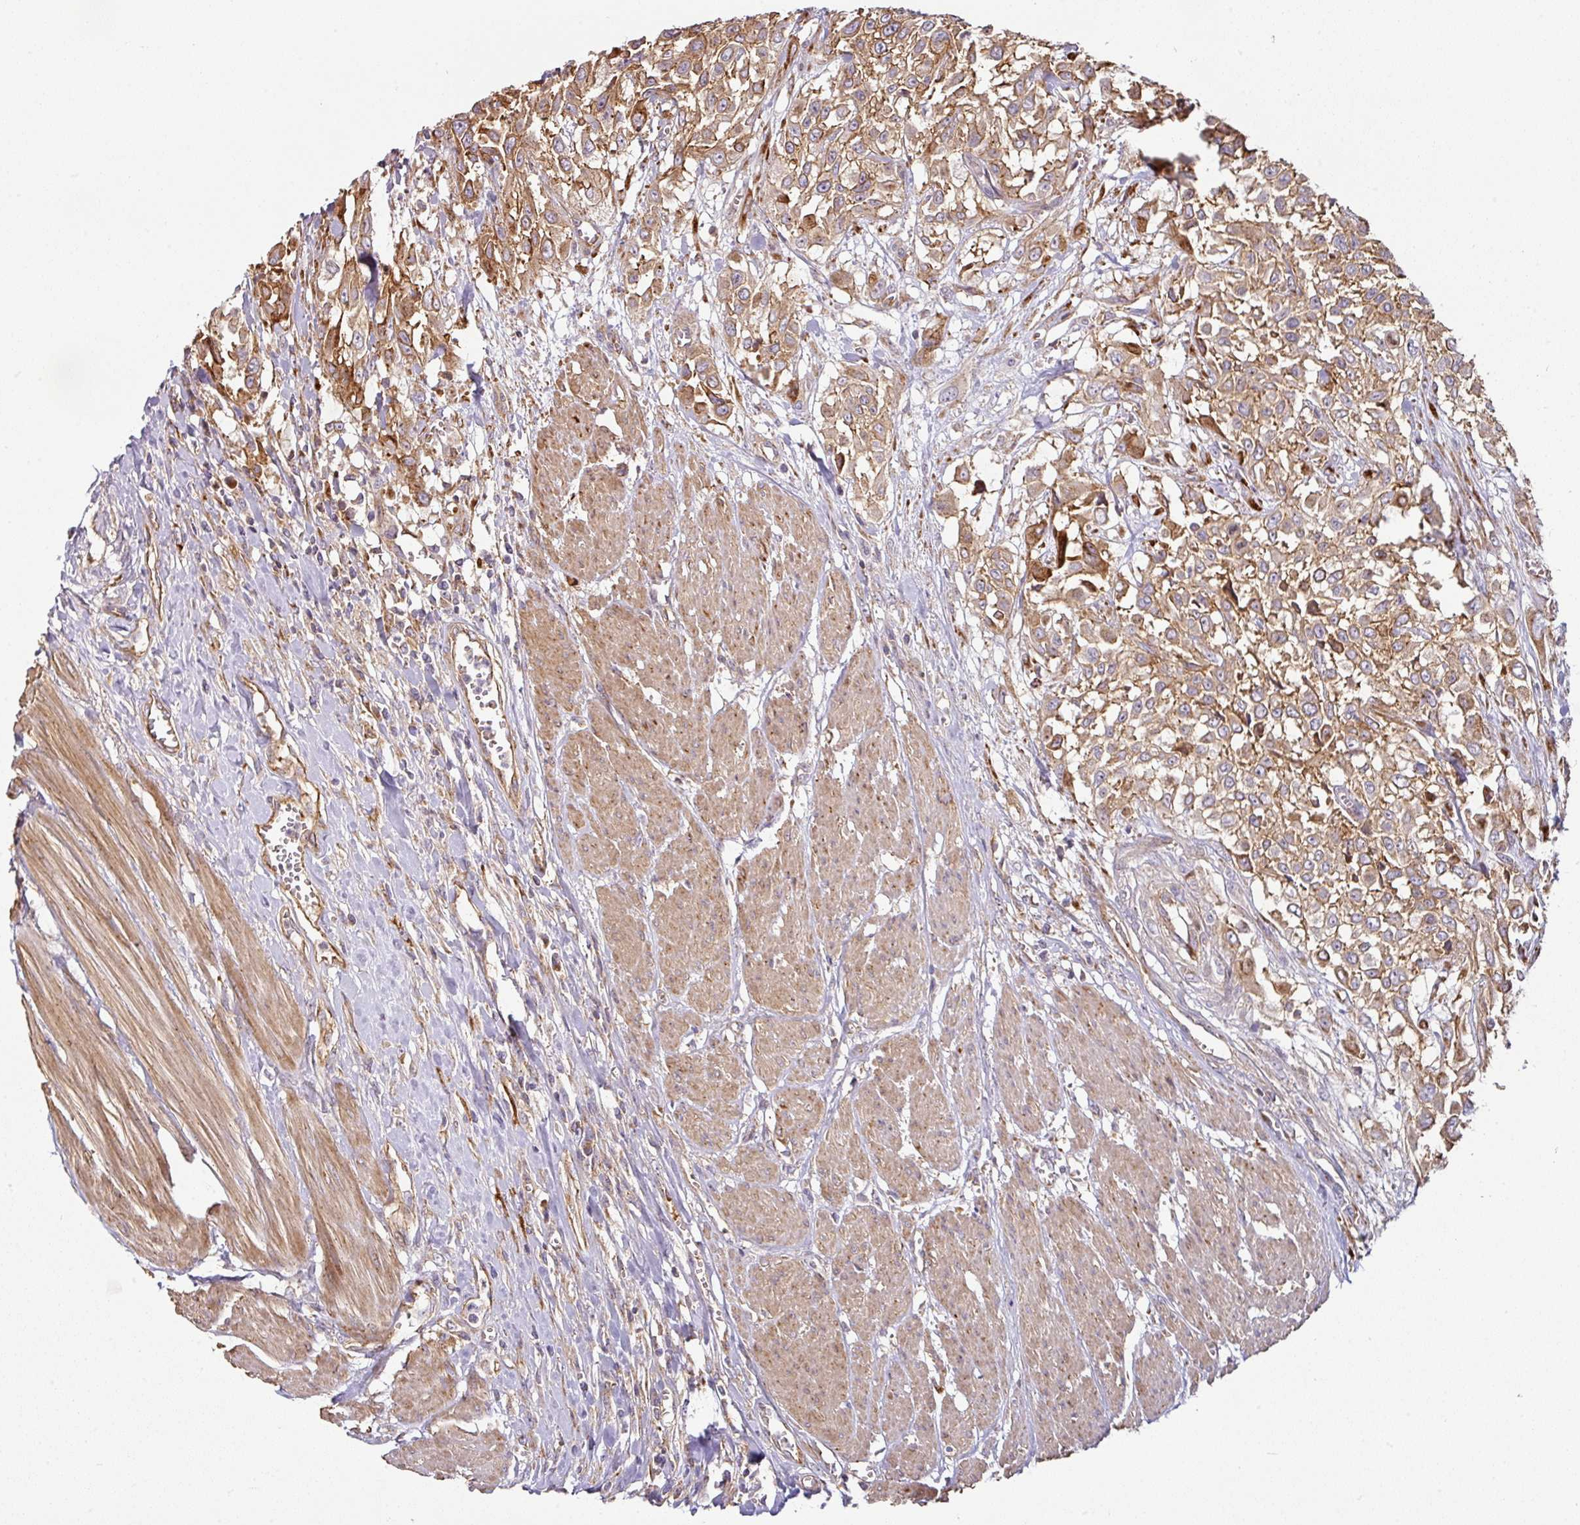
{"staining": {"intensity": "moderate", "quantity": ">75%", "location": "cytoplasmic/membranous"}, "tissue": "urothelial cancer", "cell_type": "Tumor cells", "image_type": "cancer", "snomed": [{"axis": "morphology", "description": "Urothelial carcinoma, High grade"}, {"axis": "topography", "description": "Urinary bladder"}], "caption": "Immunohistochemical staining of human urothelial cancer displays moderate cytoplasmic/membranous protein staining in about >75% of tumor cells.", "gene": "CASP2", "patient": {"sex": "male", "age": 57}}